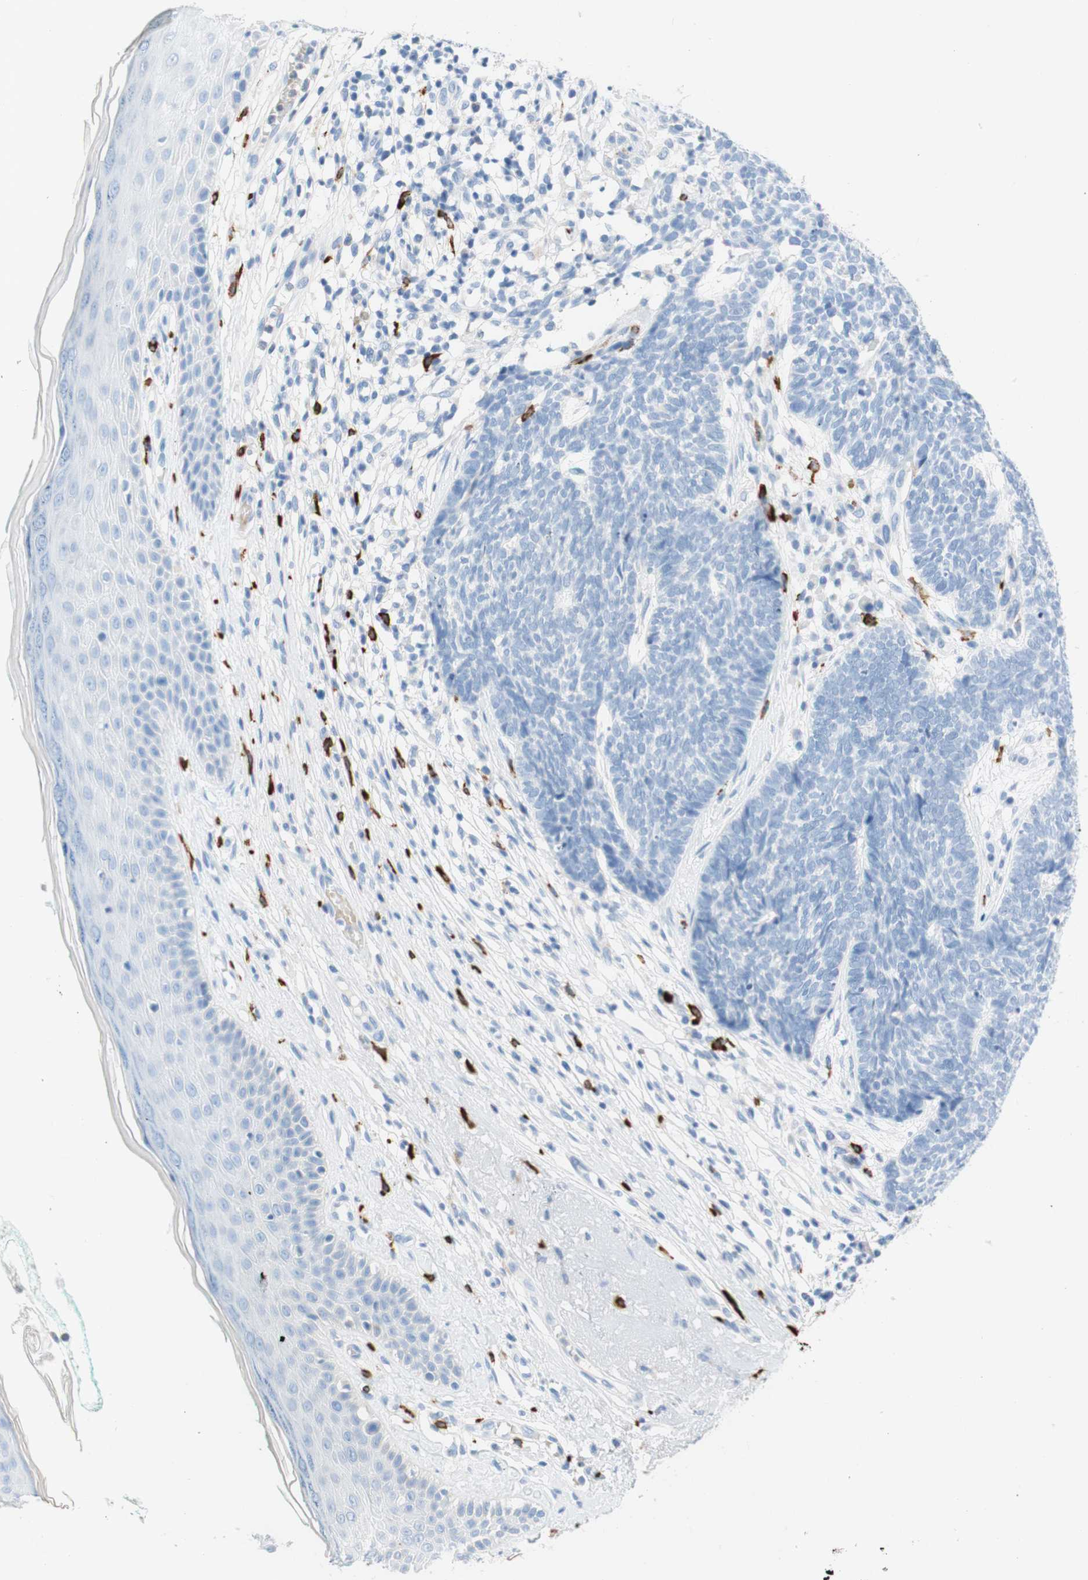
{"staining": {"intensity": "negative", "quantity": "none", "location": "none"}, "tissue": "skin cancer", "cell_type": "Tumor cells", "image_type": "cancer", "snomed": [{"axis": "morphology", "description": "Basal cell carcinoma"}, {"axis": "topography", "description": "Skin"}], "caption": "Protein analysis of skin cancer (basal cell carcinoma) reveals no significant positivity in tumor cells.", "gene": "CEACAM1", "patient": {"sex": "female", "age": 84}}